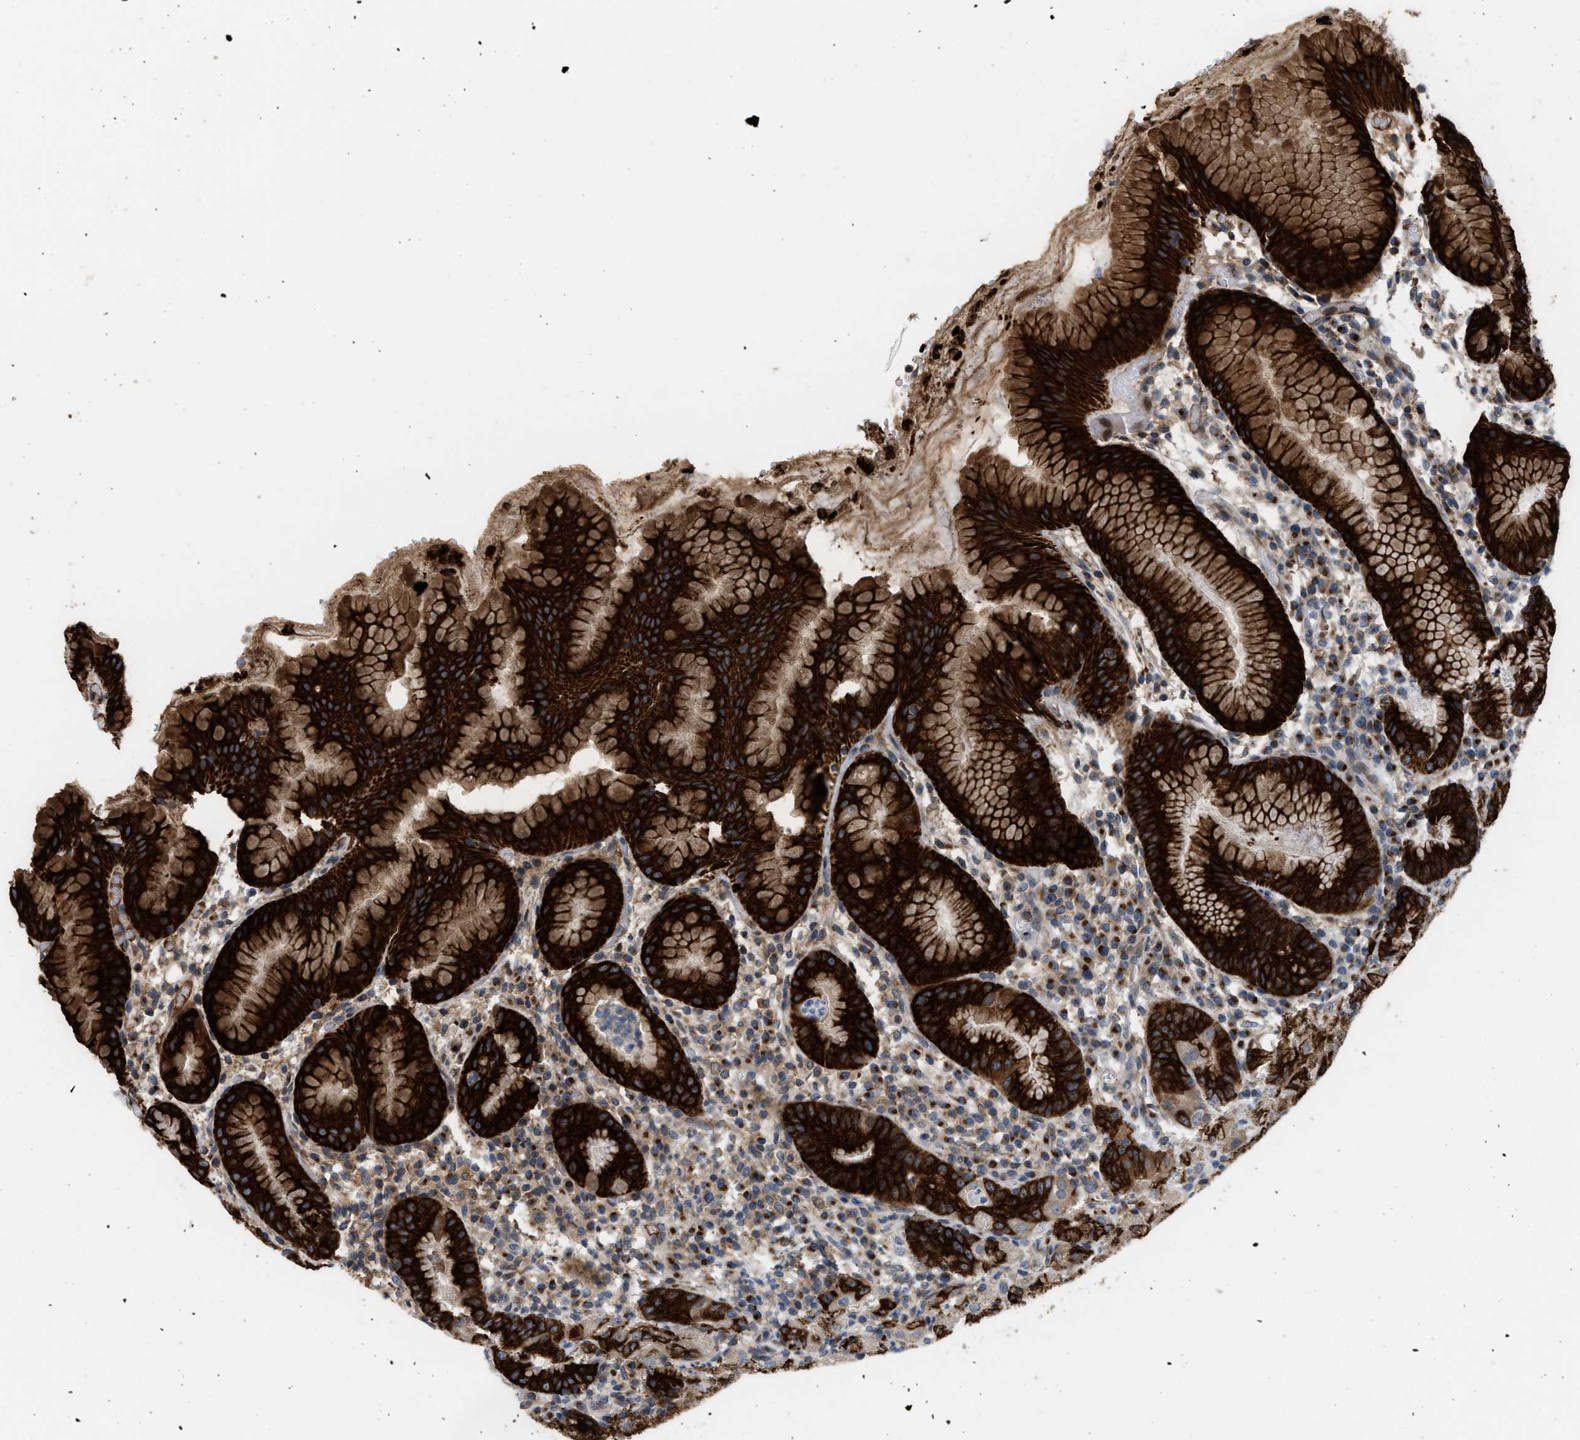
{"staining": {"intensity": "strong", "quantity": "25%-75%", "location": "cytoplasmic/membranous"}, "tissue": "stomach", "cell_type": "Glandular cells", "image_type": "normal", "snomed": [{"axis": "morphology", "description": "Normal tissue, NOS"}, {"axis": "topography", "description": "Stomach"}, {"axis": "topography", "description": "Stomach, lower"}], "caption": "Glandular cells display strong cytoplasmic/membranous expression in about 25%-75% of cells in benign stomach. The protein of interest is stained brown, and the nuclei are stained in blue (DAB IHC with brightfield microscopy, high magnification).", "gene": "DIPK1A", "patient": {"sex": "female", "age": 75}}